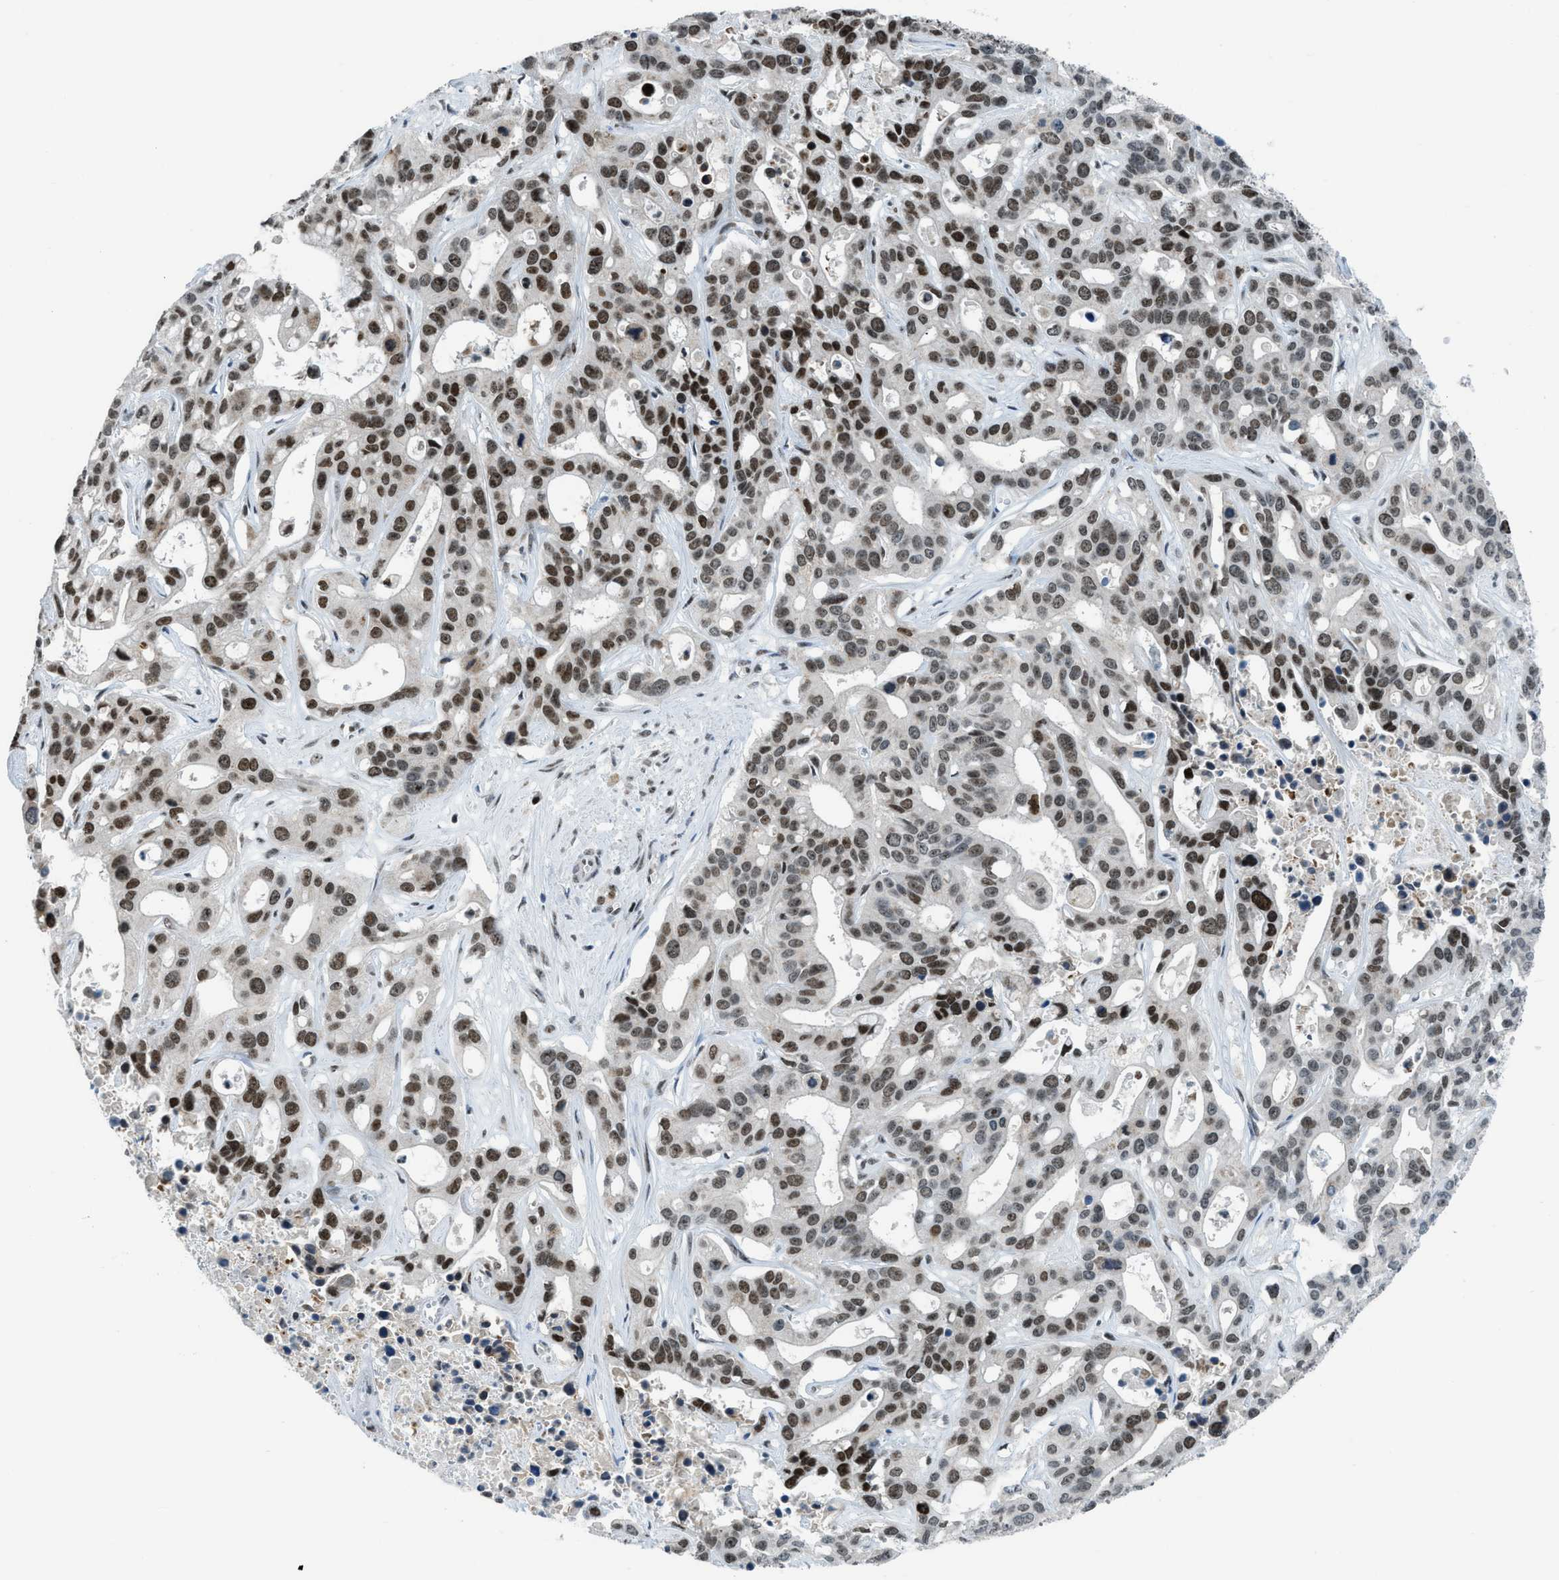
{"staining": {"intensity": "strong", "quantity": ">75%", "location": "nuclear"}, "tissue": "liver cancer", "cell_type": "Tumor cells", "image_type": "cancer", "snomed": [{"axis": "morphology", "description": "Cholangiocarcinoma"}, {"axis": "topography", "description": "Liver"}], "caption": "Immunohistochemical staining of human liver cancer (cholangiocarcinoma) shows high levels of strong nuclear protein staining in approximately >75% of tumor cells.", "gene": "RAD51B", "patient": {"sex": "female", "age": 65}}